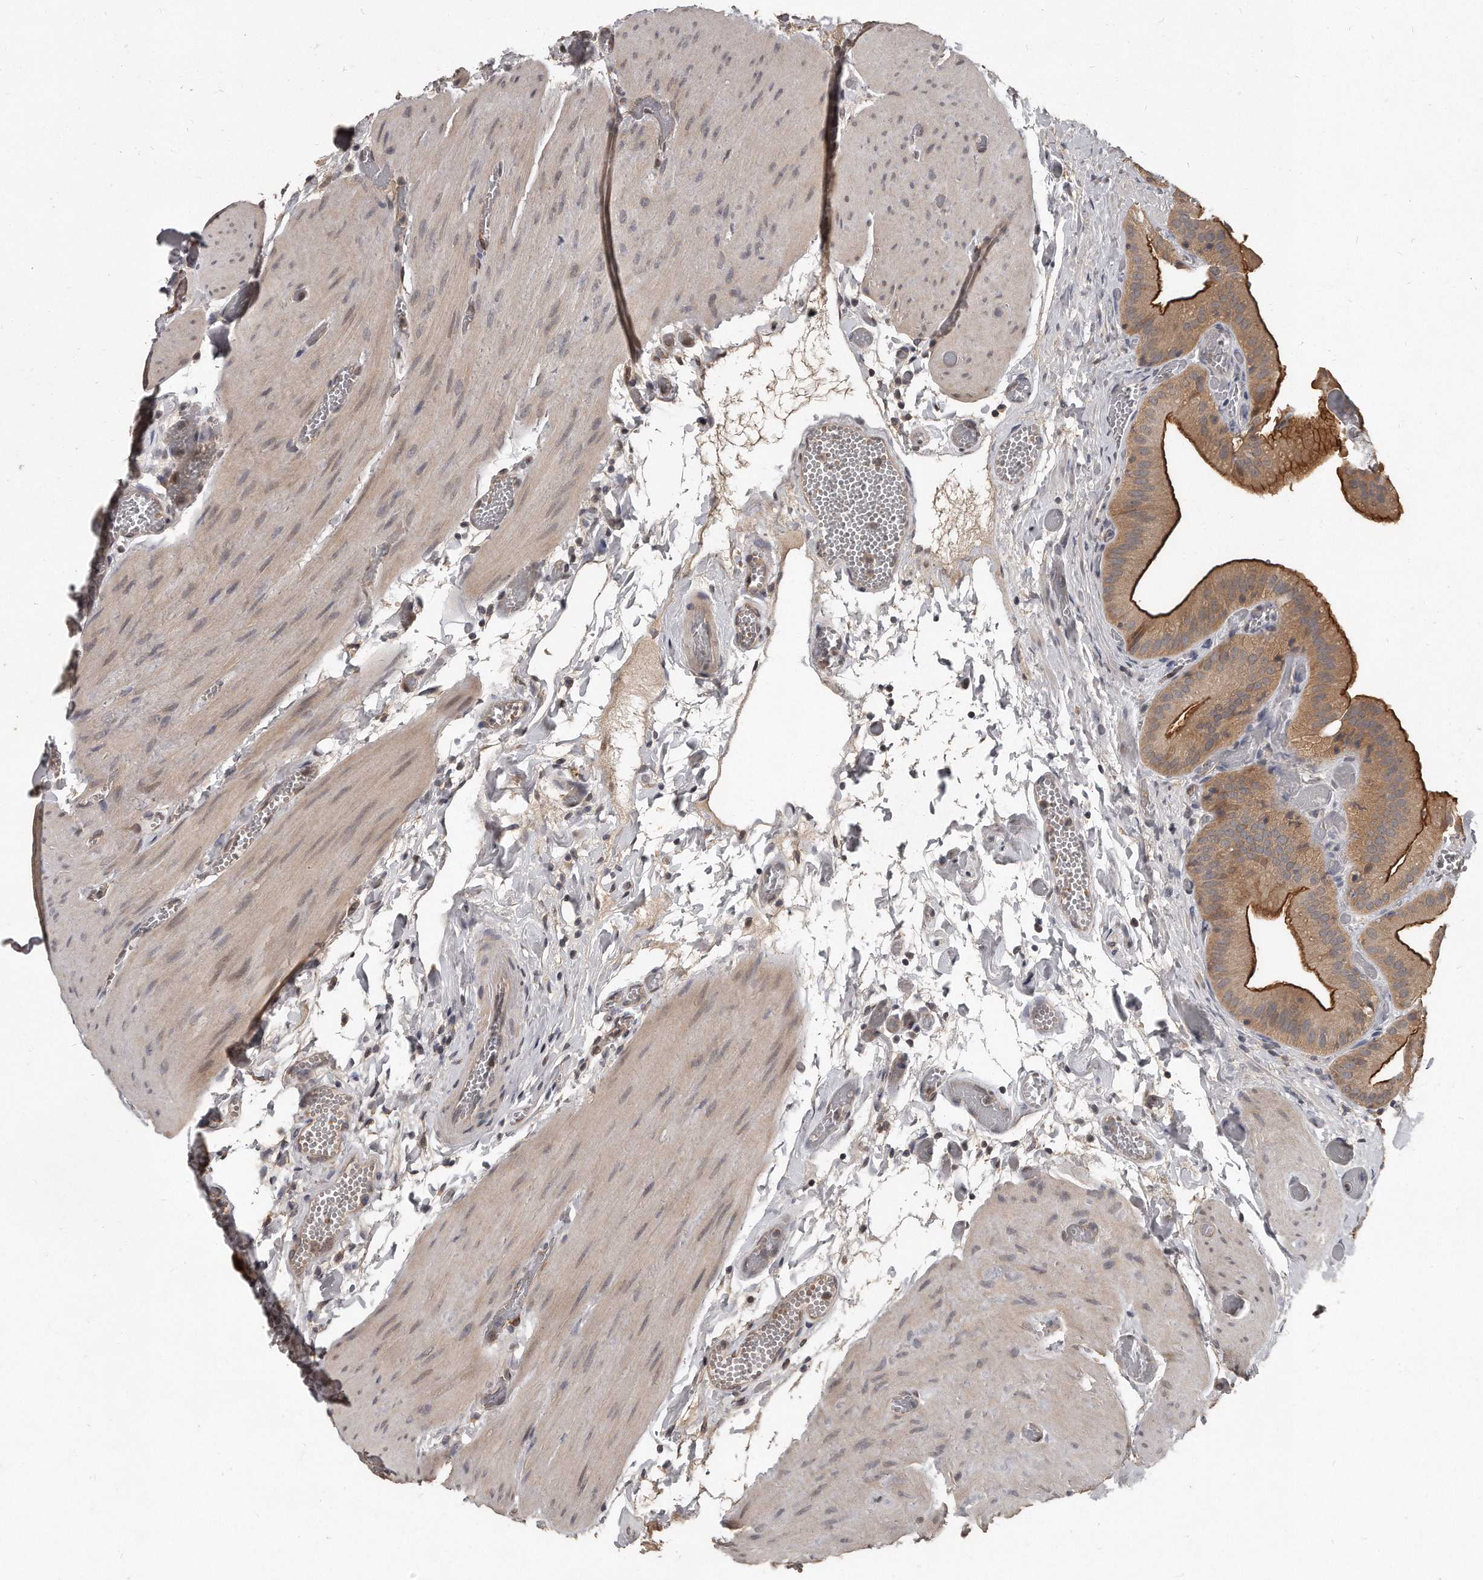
{"staining": {"intensity": "strong", "quantity": "25%-75%", "location": "cytoplasmic/membranous"}, "tissue": "gallbladder", "cell_type": "Glandular cells", "image_type": "normal", "snomed": [{"axis": "morphology", "description": "Normal tissue, NOS"}, {"axis": "topography", "description": "Gallbladder"}], "caption": "IHC (DAB) staining of normal human gallbladder demonstrates strong cytoplasmic/membranous protein expression in about 25%-75% of glandular cells. (DAB (3,3'-diaminobenzidine) = brown stain, brightfield microscopy at high magnification).", "gene": "GRB10", "patient": {"sex": "female", "age": 64}}